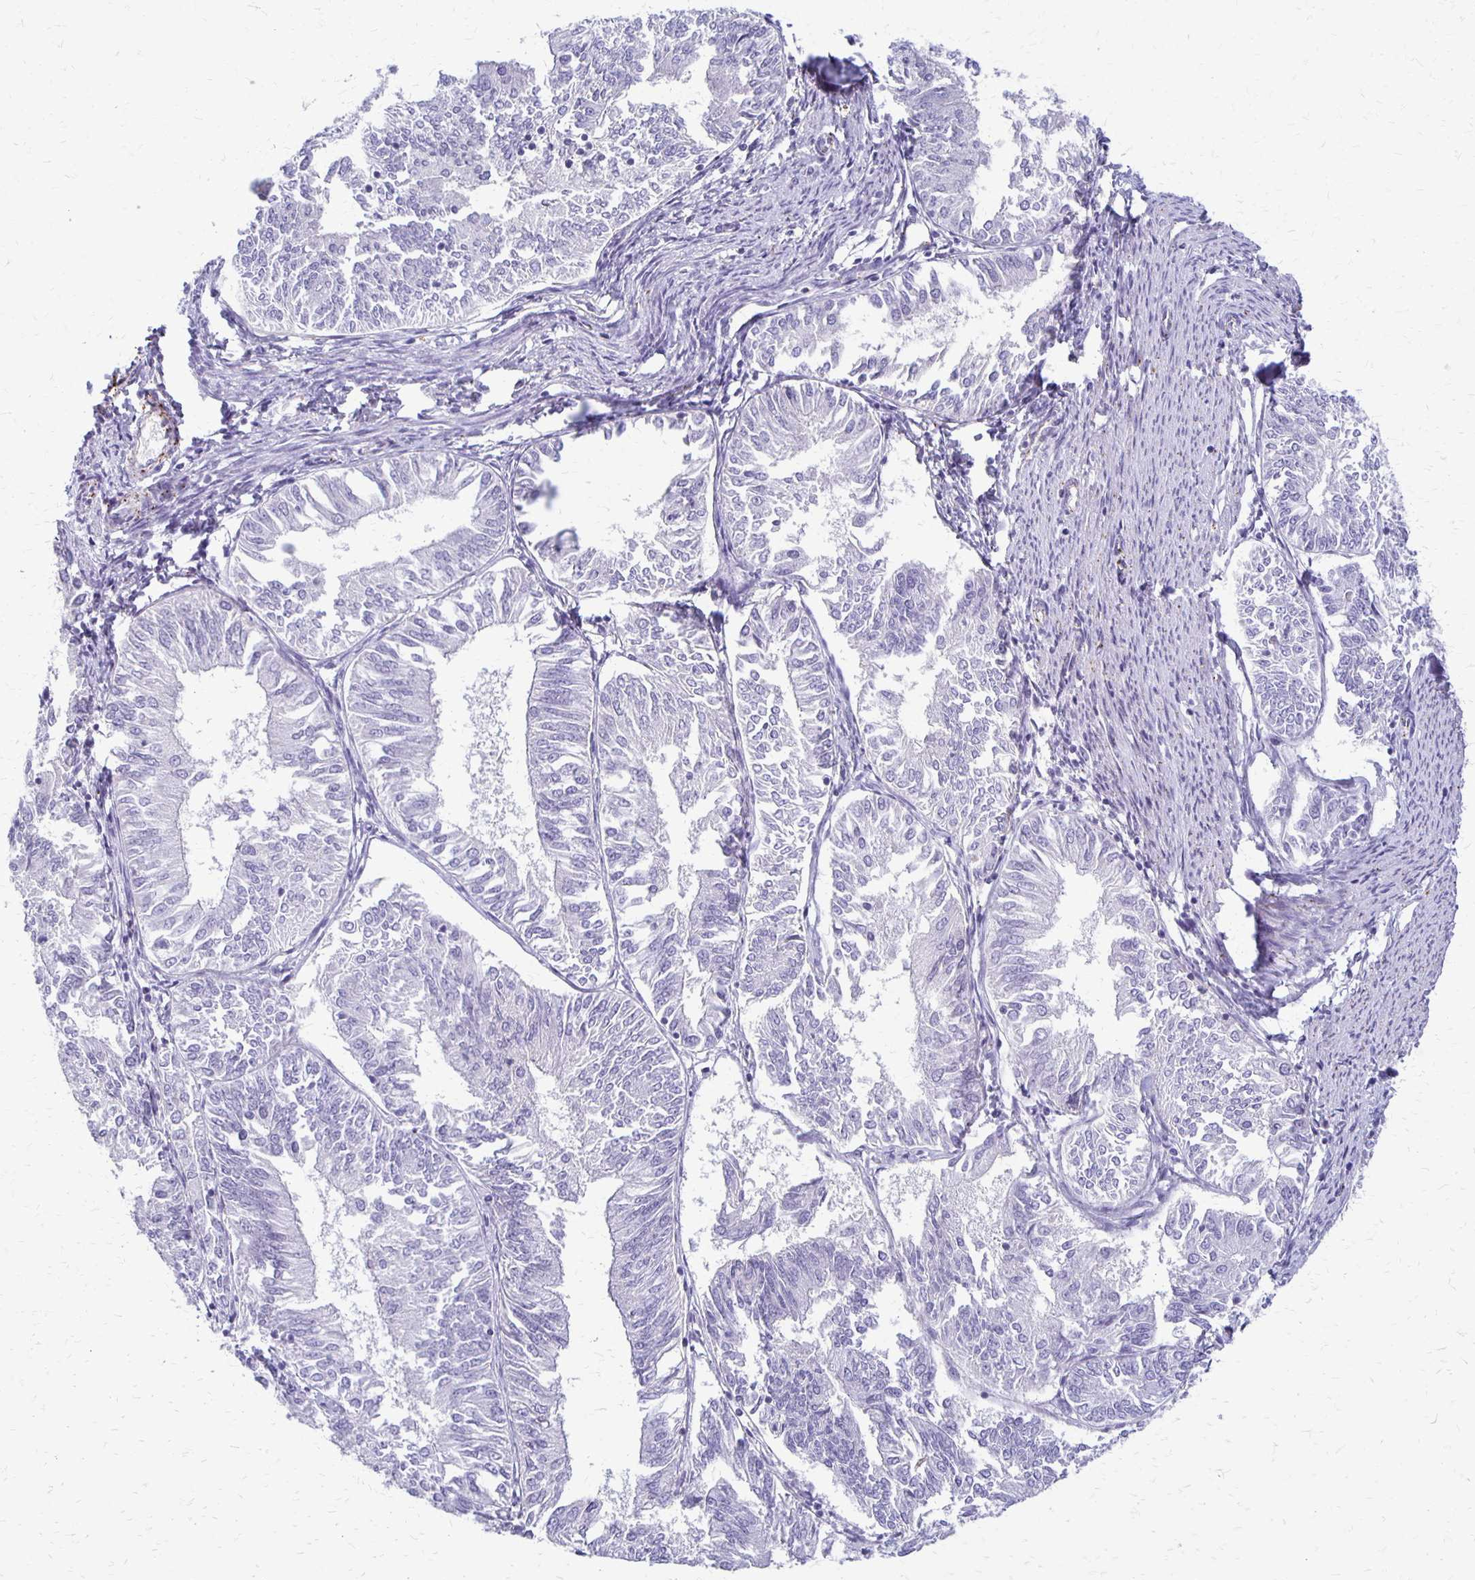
{"staining": {"intensity": "negative", "quantity": "none", "location": "none"}, "tissue": "endometrial cancer", "cell_type": "Tumor cells", "image_type": "cancer", "snomed": [{"axis": "morphology", "description": "Adenocarcinoma, NOS"}, {"axis": "topography", "description": "Endometrium"}], "caption": "Tumor cells show no significant protein positivity in endometrial cancer (adenocarcinoma). (Brightfield microscopy of DAB (3,3'-diaminobenzidine) immunohistochemistry (IHC) at high magnification).", "gene": "RHOC", "patient": {"sex": "female", "age": 58}}